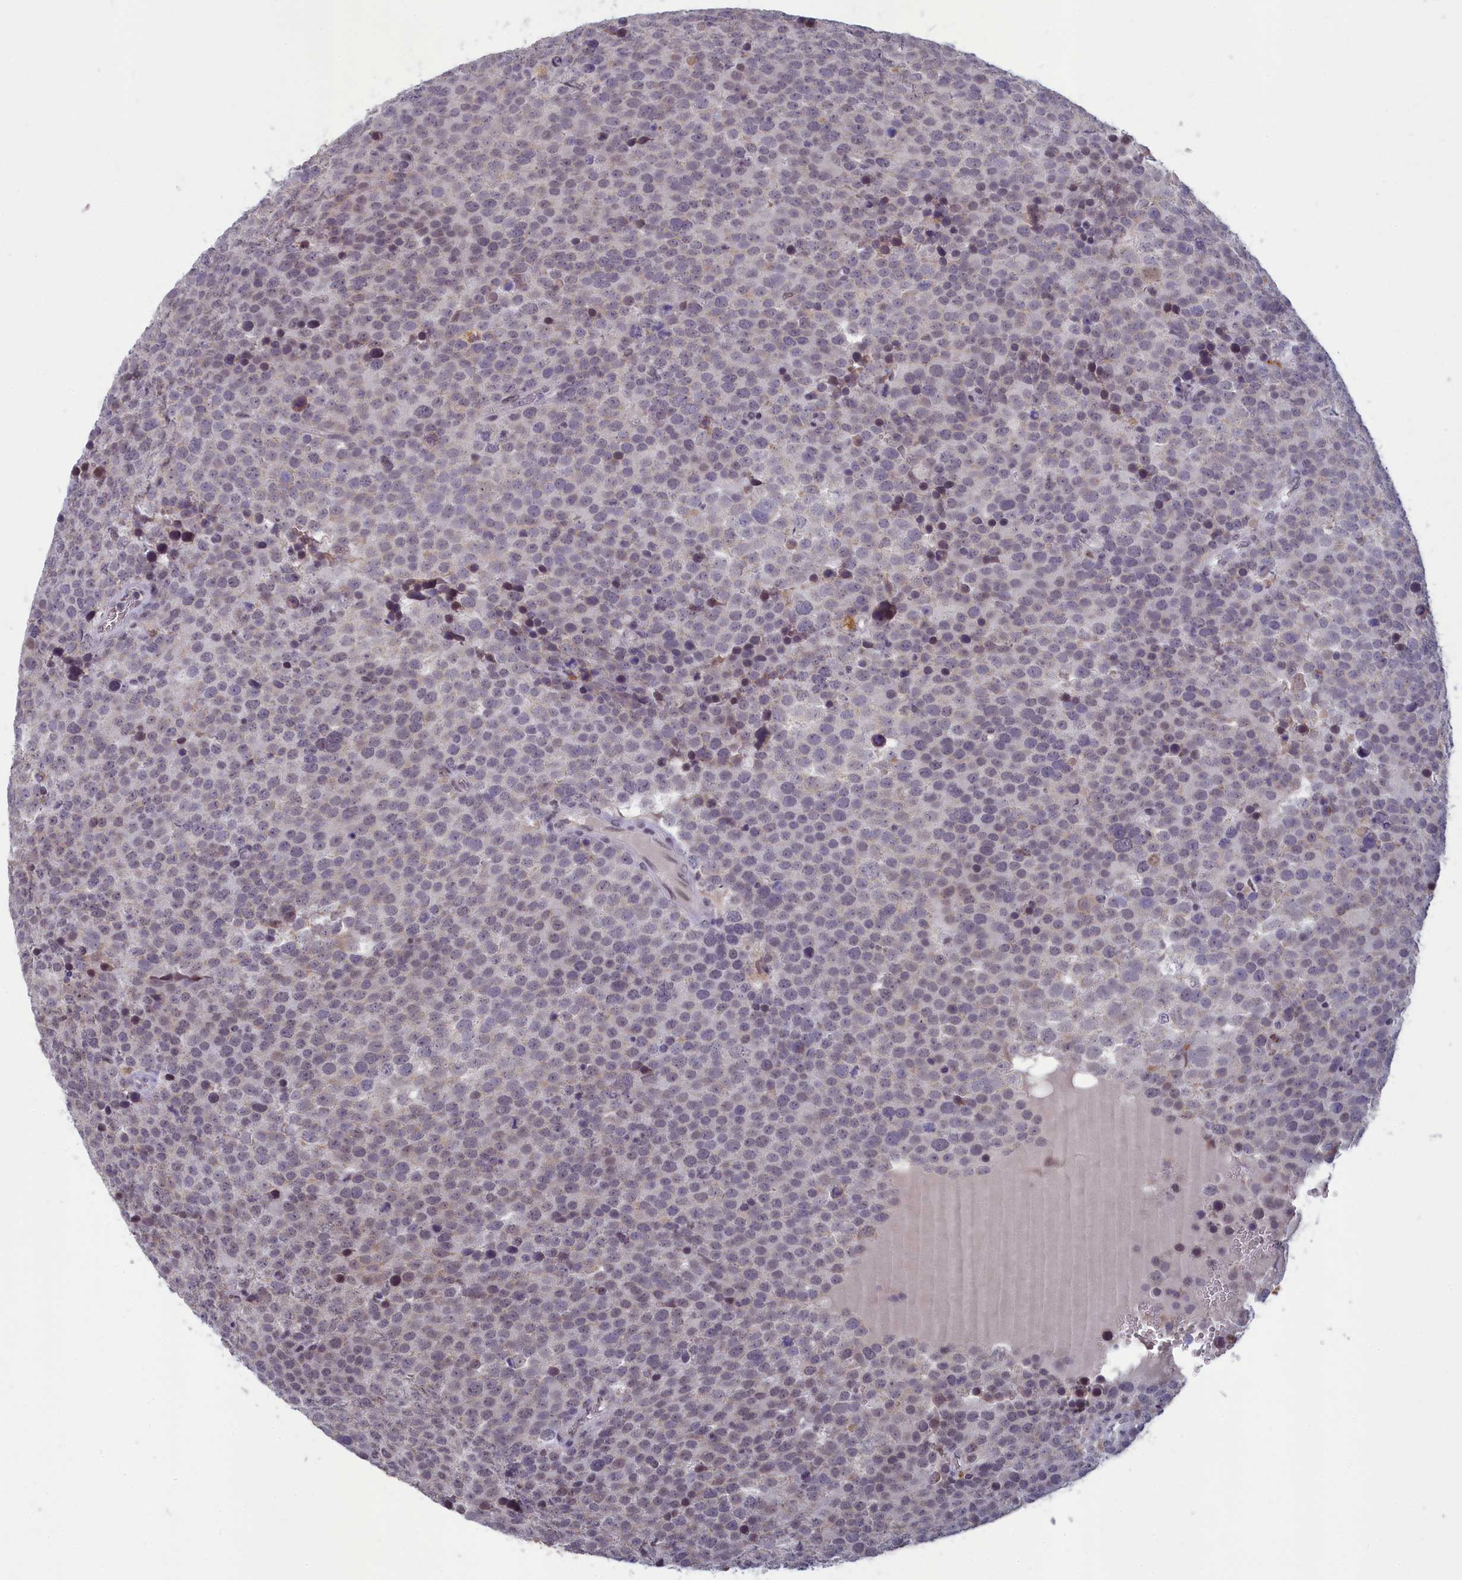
{"staining": {"intensity": "weak", "quantity": "<25%", "location": "nuclear"}, "tissue": "testis cancer", "cell_type": "Tumor cells", "image_type": "cancer", "snomed": [{"axis": "morphology", "description": "Seminoma, NOS"}, {"axis": "topography", "description": "Testis"}], "caption": "Tumor cells show no significant protein staining in testis cancer (seminoma).", "gene": "MT-CO3", "patient": {"sex": "male", "age": 71}}